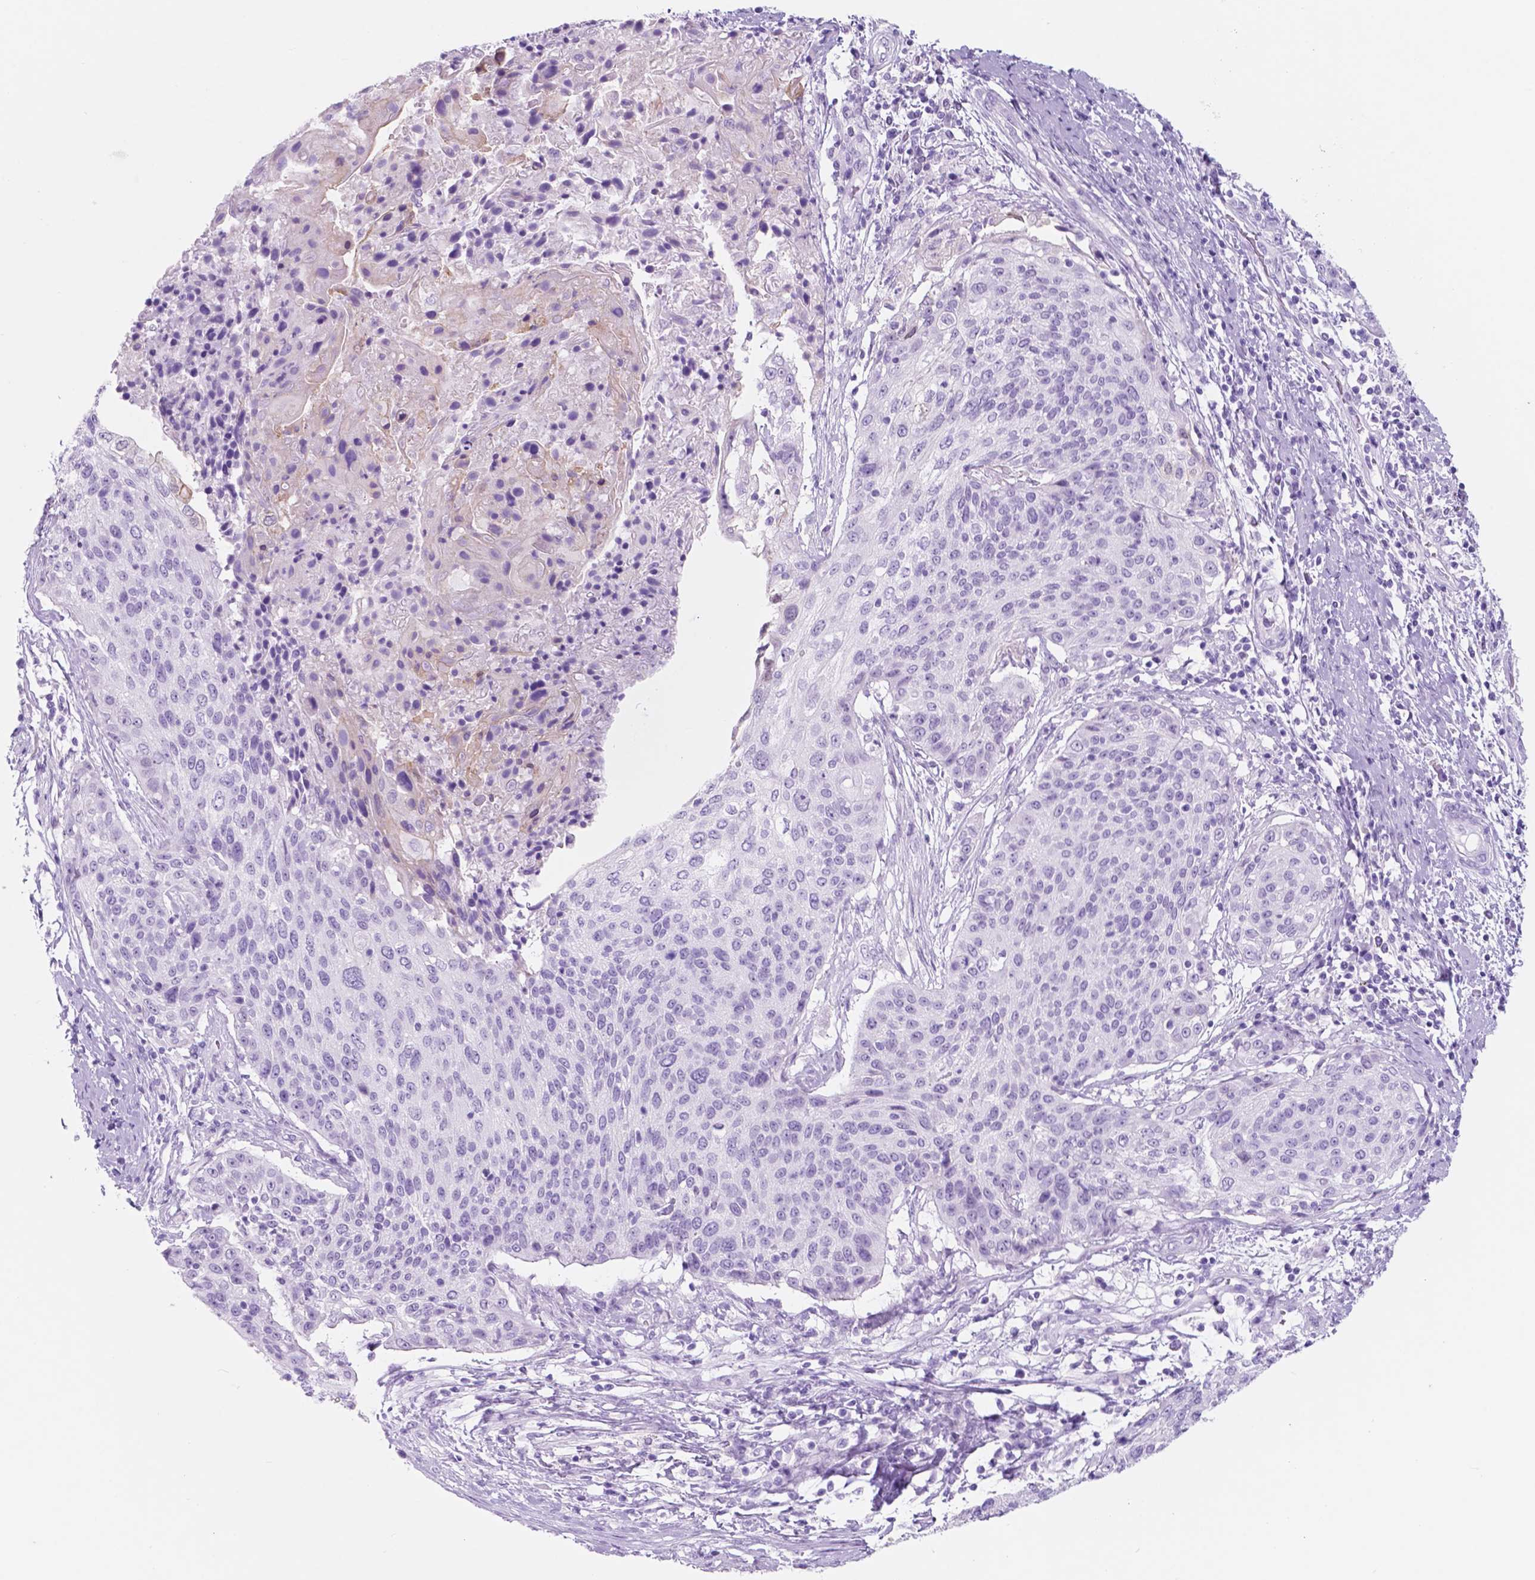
{"staining": {"intensity": "negative", "quantity": "none", "location": "none"}, "tissue": "cervical cancer", "cell_type": "Tumor cells", "image_type": "cancer", "snomed": [{"axis": "morphology", "description": "Squamous cell carcinoma, NOS"}, {"axis": "topography", "description": "Cervix"}], "caption": "Tumor cells show no significant staining in cervical cancer (squamous cell carcinoma).", "gene": "CUZD1", "patient": {"sex": "female", "age": 31}}